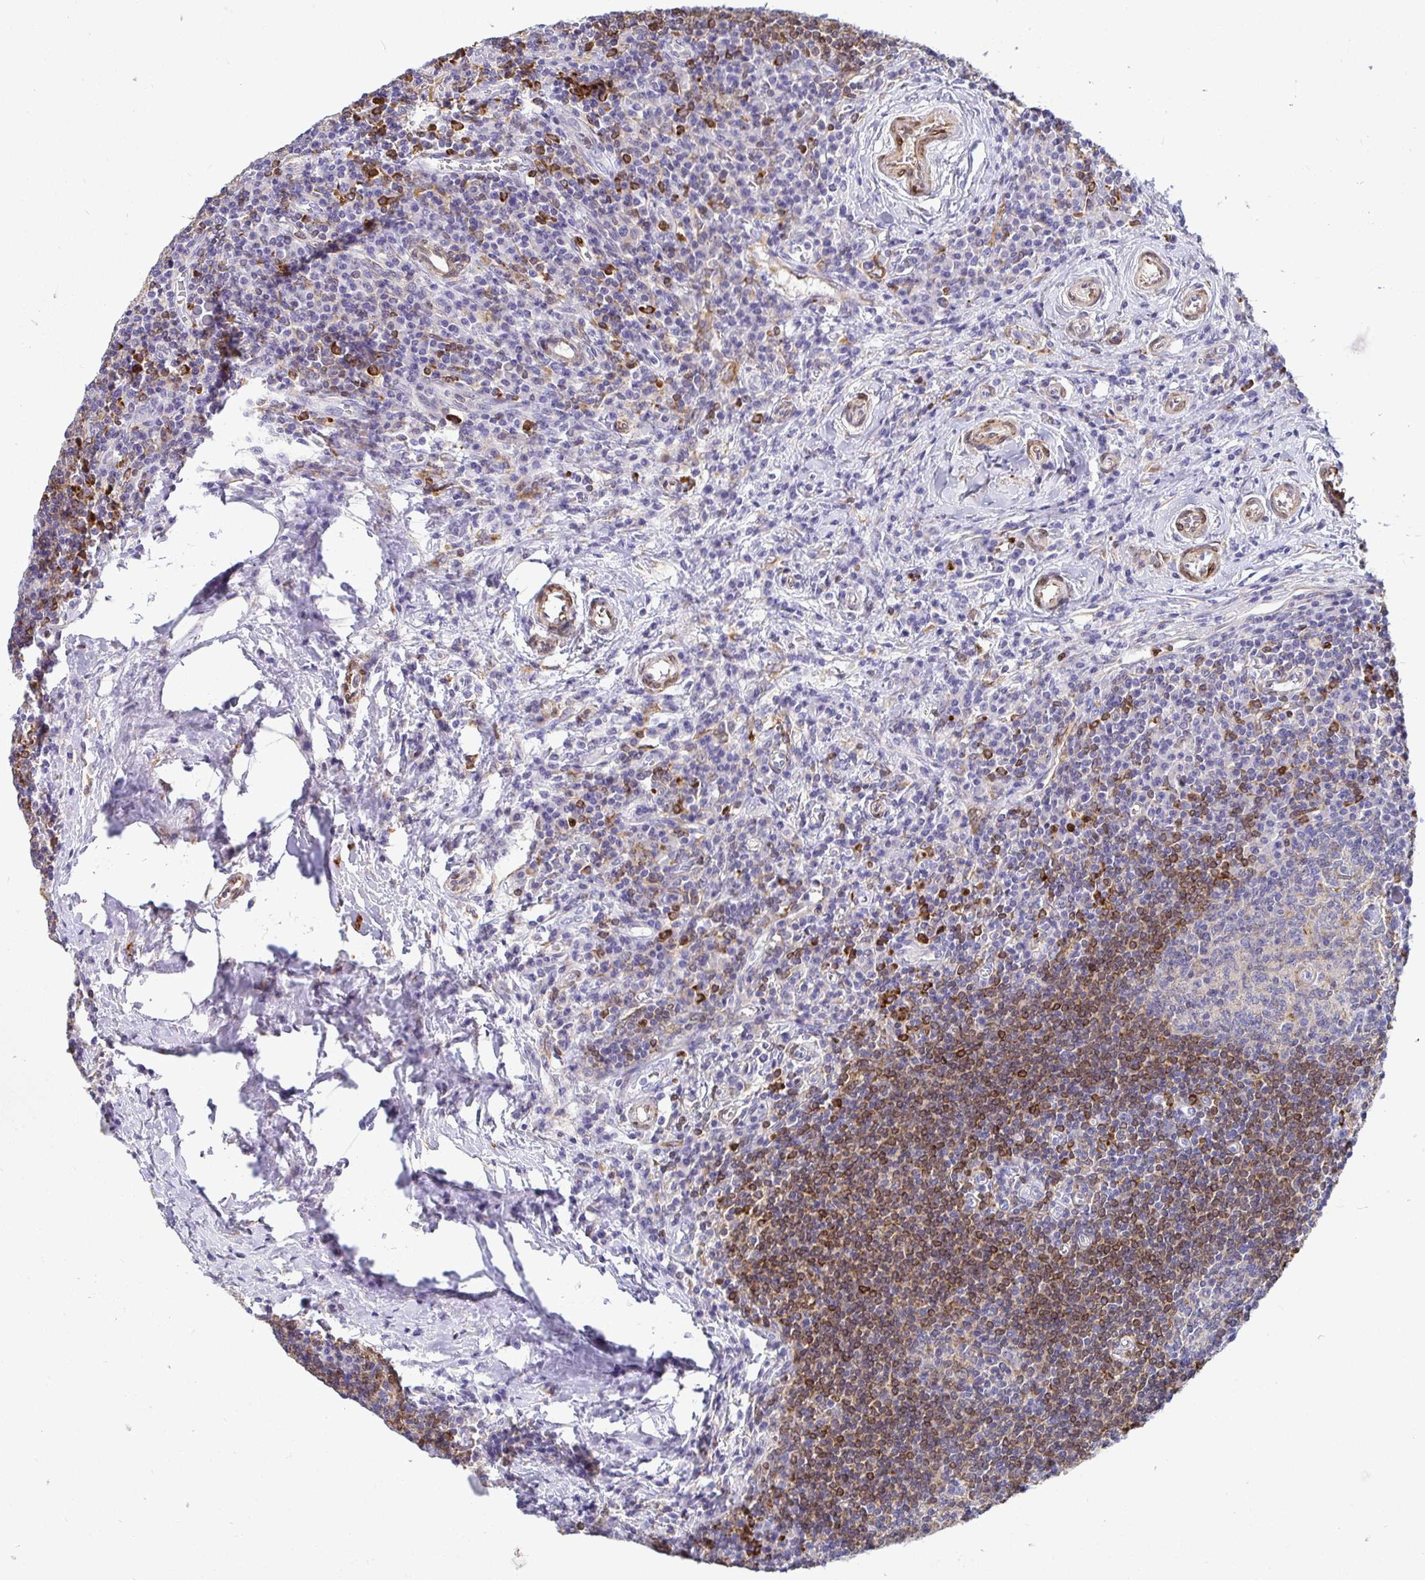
{"staining": {"intensity": "negative", "quantity": "none", "location": "none"}, "tissue": "lymph node", "cell_type": "Germinal center cells", "image_type": "normal", "snomed": [{"axis": "morphology", "description": "Normal tissue, NOS"}, {"axis": "topography", "description": "Lymph node"}], "caption": "Immunohistochemistry photomicrograph of normal lymph node: human lymph node stained with DAB (3,3'-diaminobenzidine) displays no significant protein expression in germinal center cells.", "gene": "TP53I11", "patient": {"sex": "male", "age": 67}}